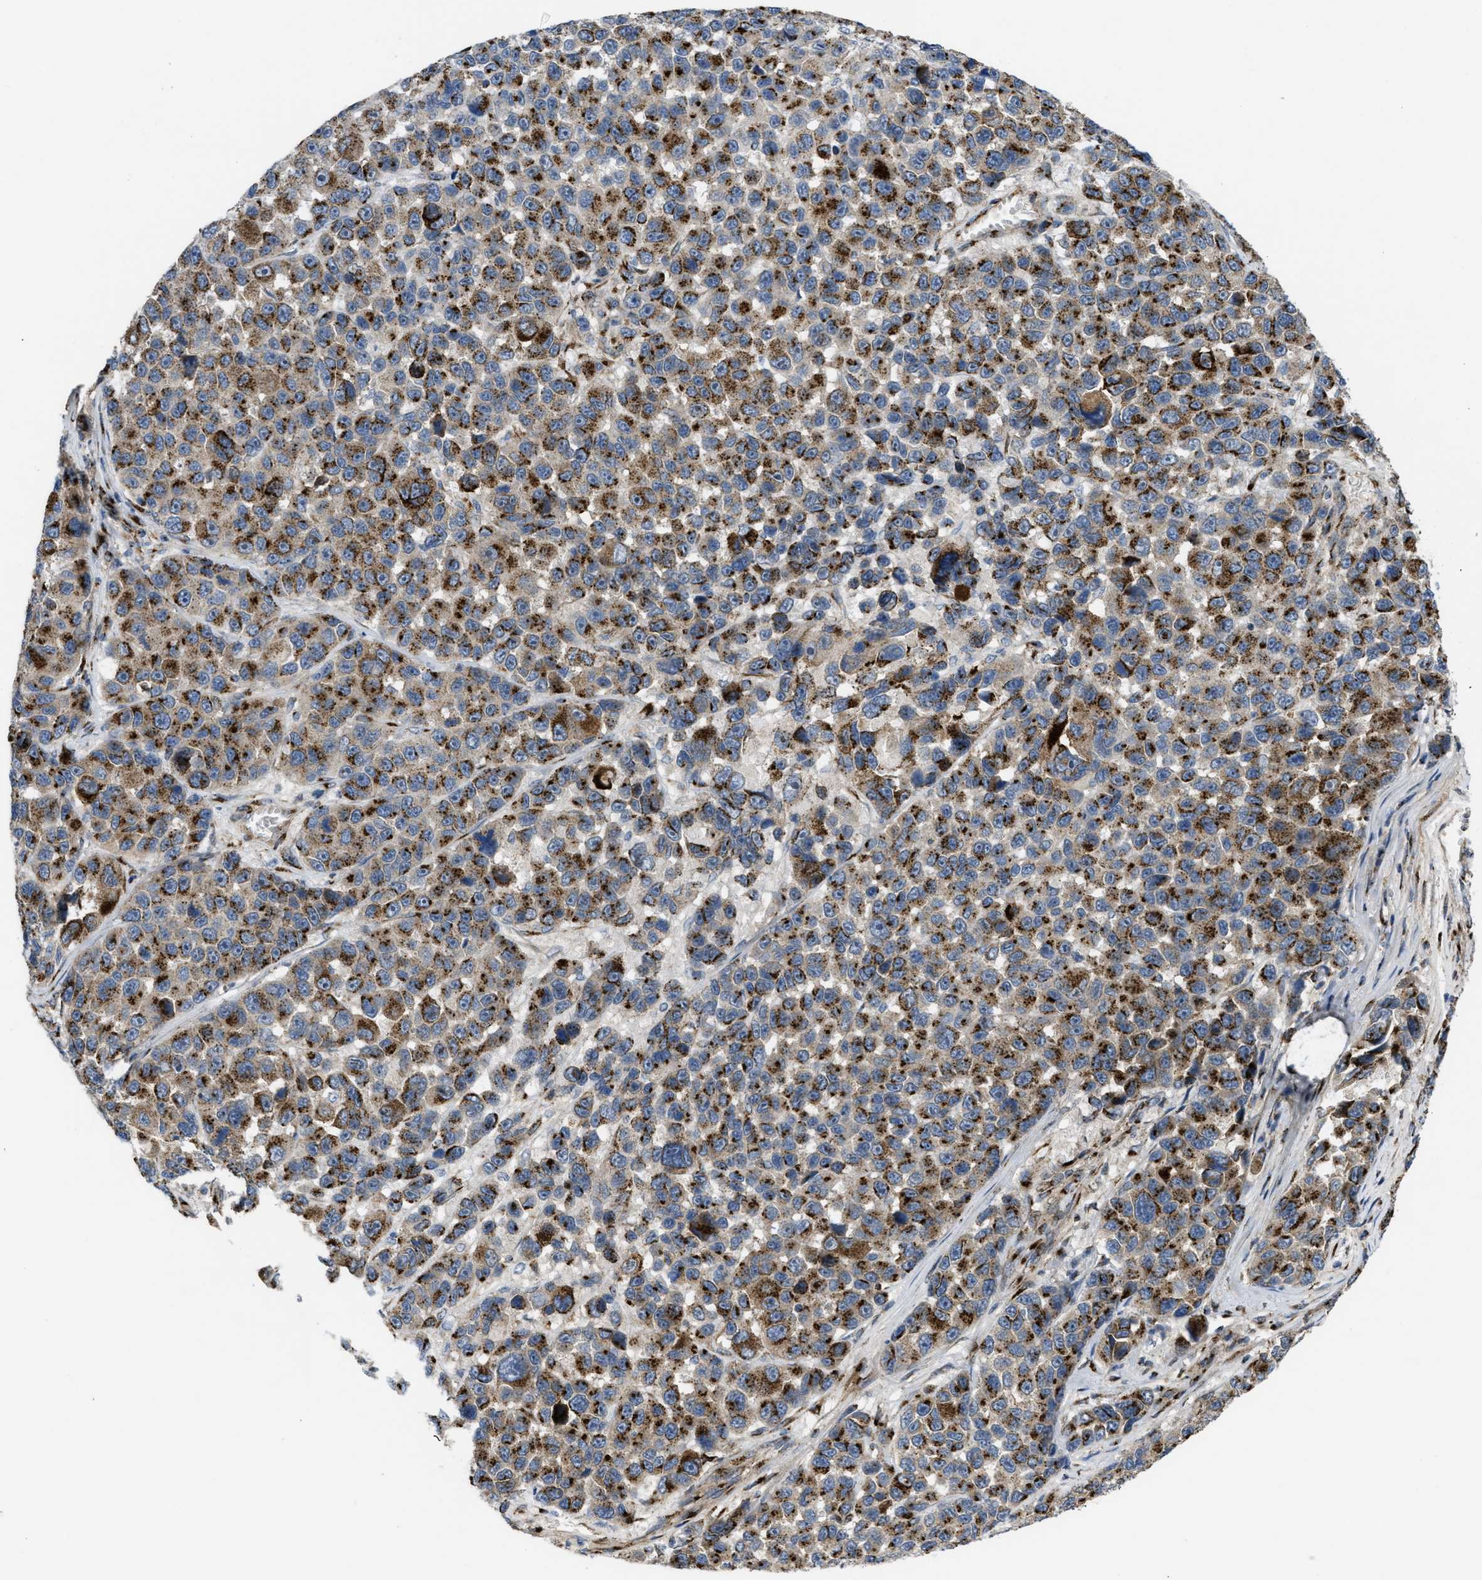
{"staining": {"intensity": "strong", "quantity": "25%-75%", "location": "cytoplasmic/membranous"}, "tissue": "melanoma", "cell_type": "Tumor cells", "image_type": "cancer", "snomed": [{"axis": "morphology", "description": "Malignant melanoma, NOS"}, {"axis": "topography", "description": "Skin"}], "caption": "Immunohistochemistry (IHC) image of human melanoma stained for a protein (brown), which shows high levels of strong cytoplasmic/membranous staining in about 25%-75% of tumor cells.", "gene": "ZNF70", "patient": {"sex": "male", "age": 53}}